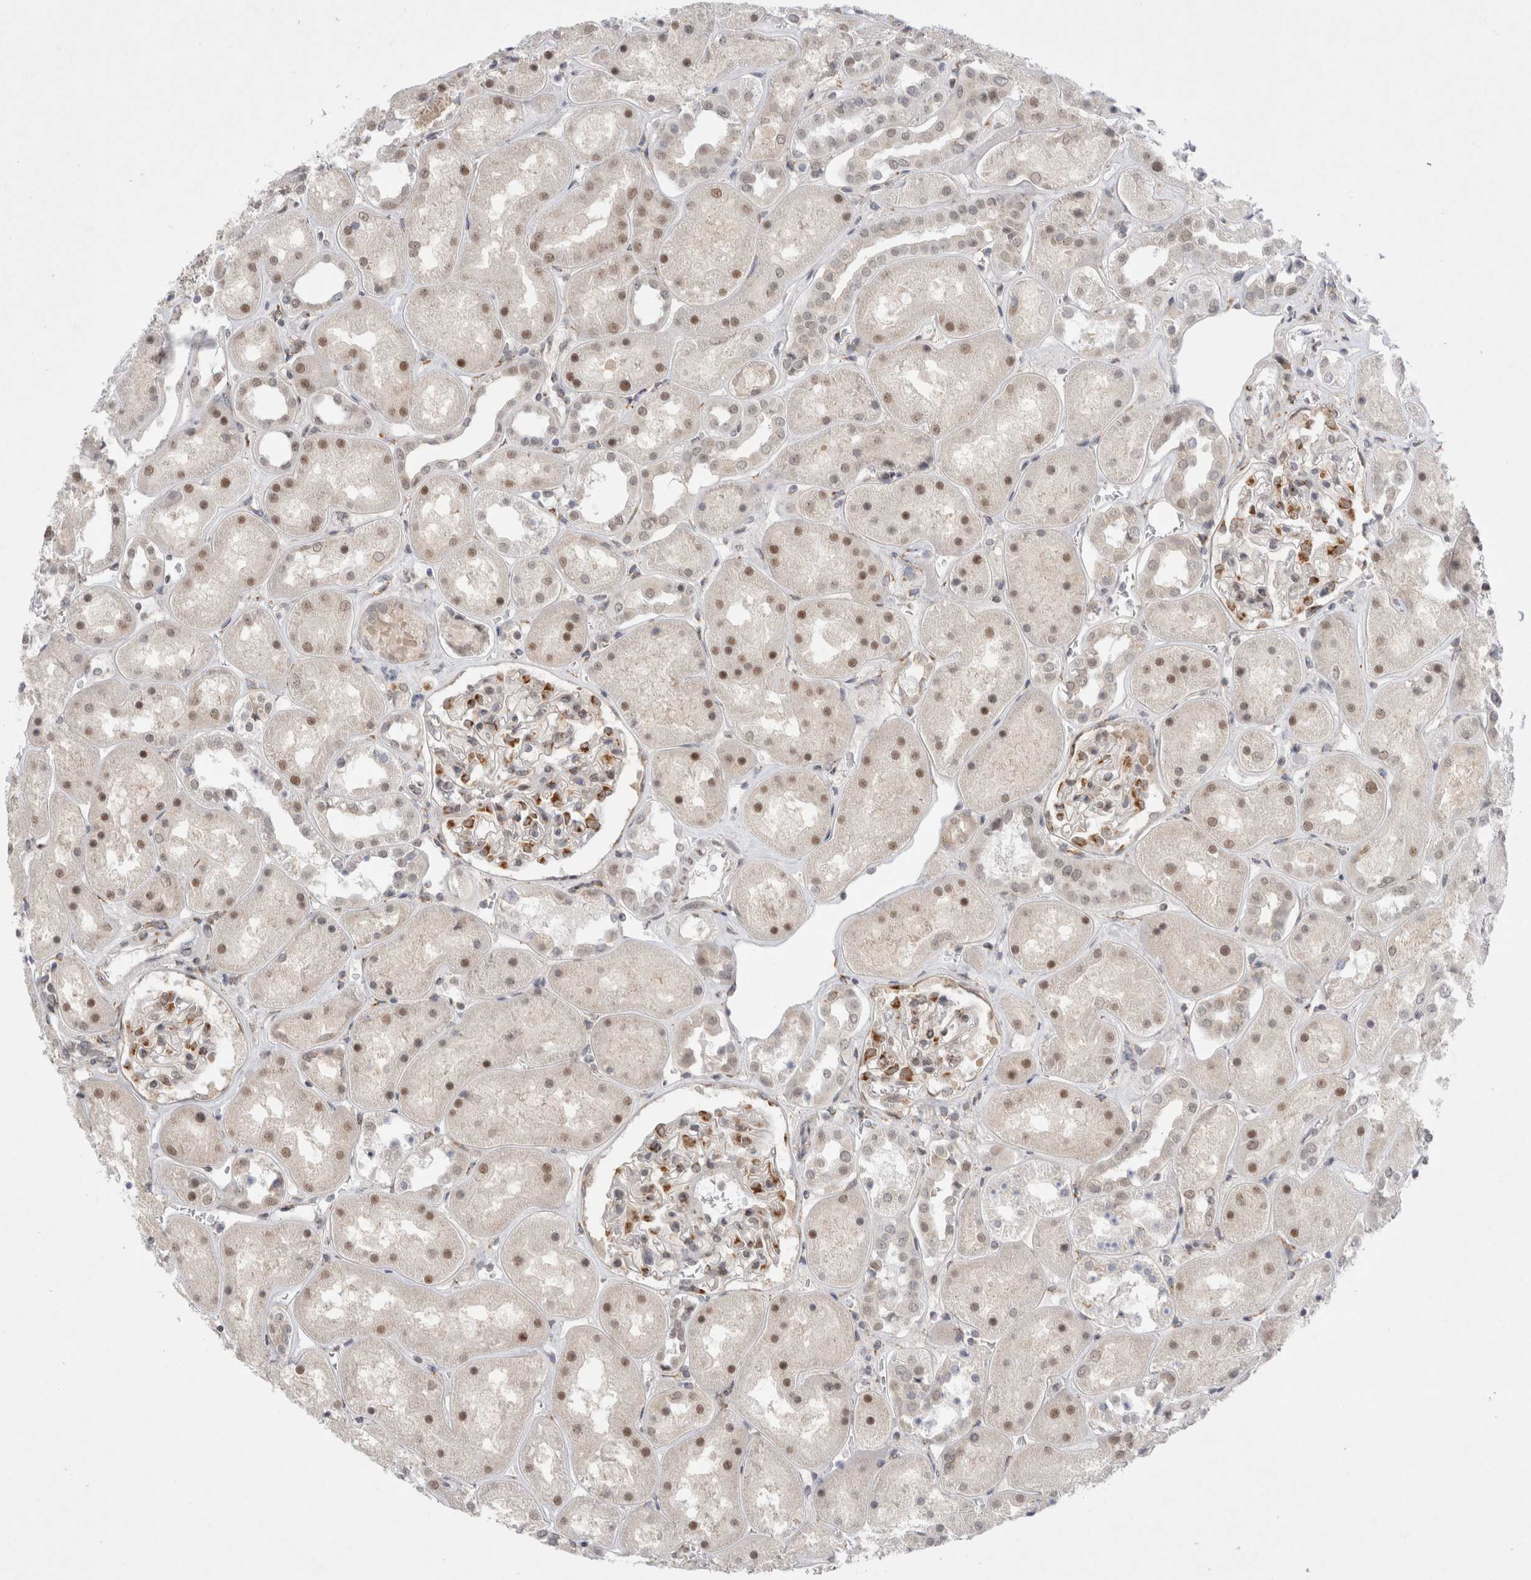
{"staining": {"intensity": "moderate", "quantity": "25%-75%", "location": "cytoplasmic/membranous"}, "tissue": "kidney", "cell_type": "Cells in glomeruli", "image_type": "normal", "snomed": [{"axis": "morphology", "description": "Normal tissue, NOS"}, {"axis": "topography", "description": "Kidney"}], "caption": "Immunohistochemical staining of benign kidney demonstrates 25%-75% levels of moderate cytoplasmic/membranous protein positivity in about 25%-75% of cells in glomeruli. (DAB (3,3'-diaminobenzidine) IHC, brown staining for protein, blue staining for nuclei).", "gene": "TRMT1L", "patient": {"sex": "male", "age": 70}}